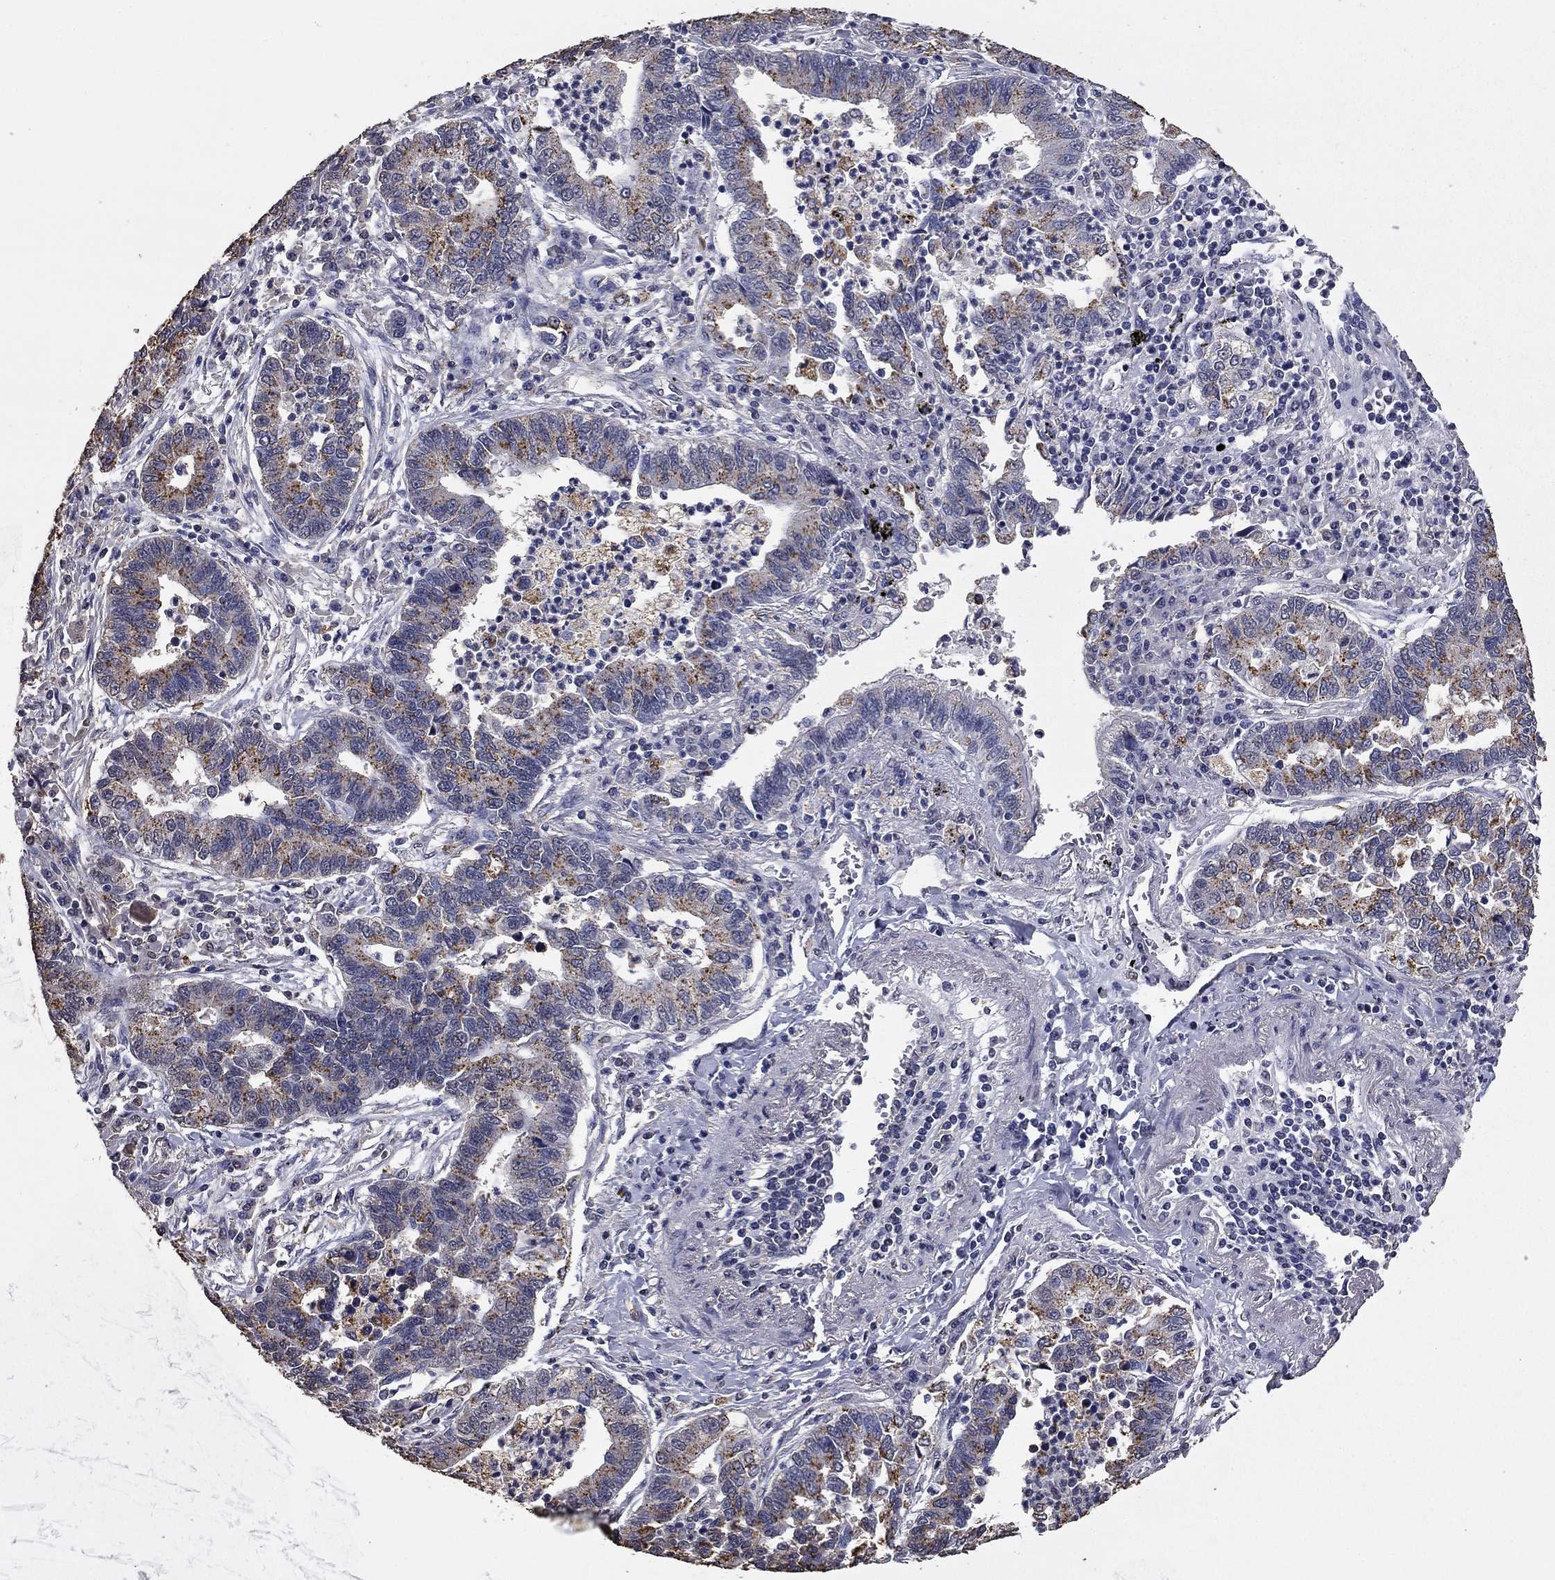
{"staining": {"intensity": "weak", "quantity": "<25%", "location": "cytoplasmic/membranous"}, "tissue": "lung cancer", "cell_type": "Tumor cells", "image_type": "cancer", "snomed": [{"axis": "morphology", "description": "Adenocarcinoma, NOS"}, {"axis": "topography", "description": "Lung"}], "caption": "Adenocarcinoma (lung) stained for a protein using immunohistochemistry (IHC) shows no expression tumor cells.", "gene": "MFAP3L", "patient": {"sex": "female", "age": 57}}